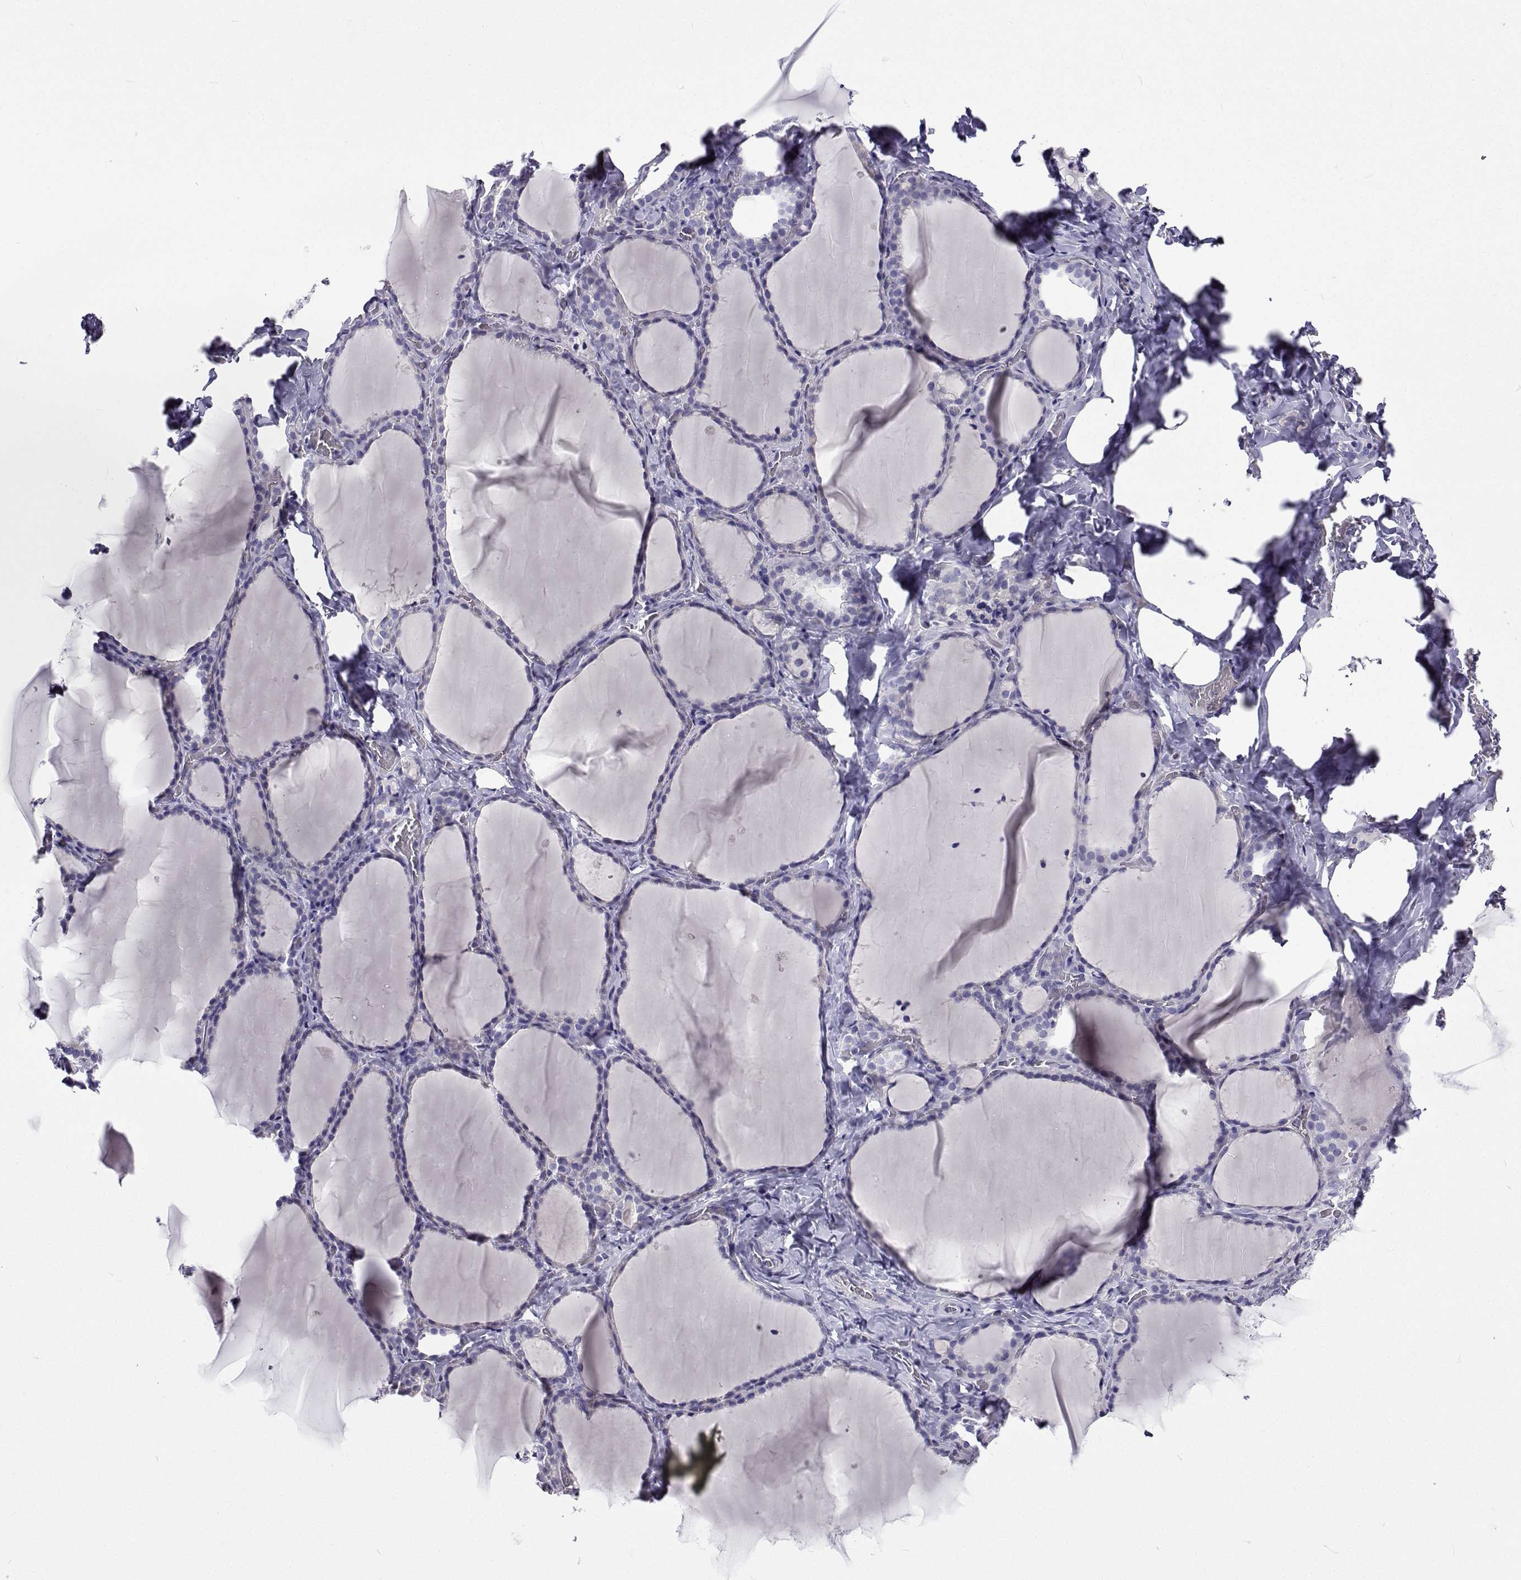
{"staining": {"intensity": "negative", "quantity": "none", "location": "none"}, "tissue": "thyroid gland", "cell_type": "Glandular cells", "image_type": "normal", "snomed": [{"axis": "morphology", "description": "Normal tissue, NOS"}, {"axis": "topography", "description": "Thyroid gland"}], "caption": "Immunohistochemistry (IHC) image of benign thyroid gland: human thyroid gland stained with DAB (3,3'-diaminobenzidine) displays no significant protein expression in glandular cells. (DAB (3,3'-diaminobenzidine) immunohistochemistry, high magnification).", "gene": "LHFPL7", "patient": {"sex": "female", "age": 22}}